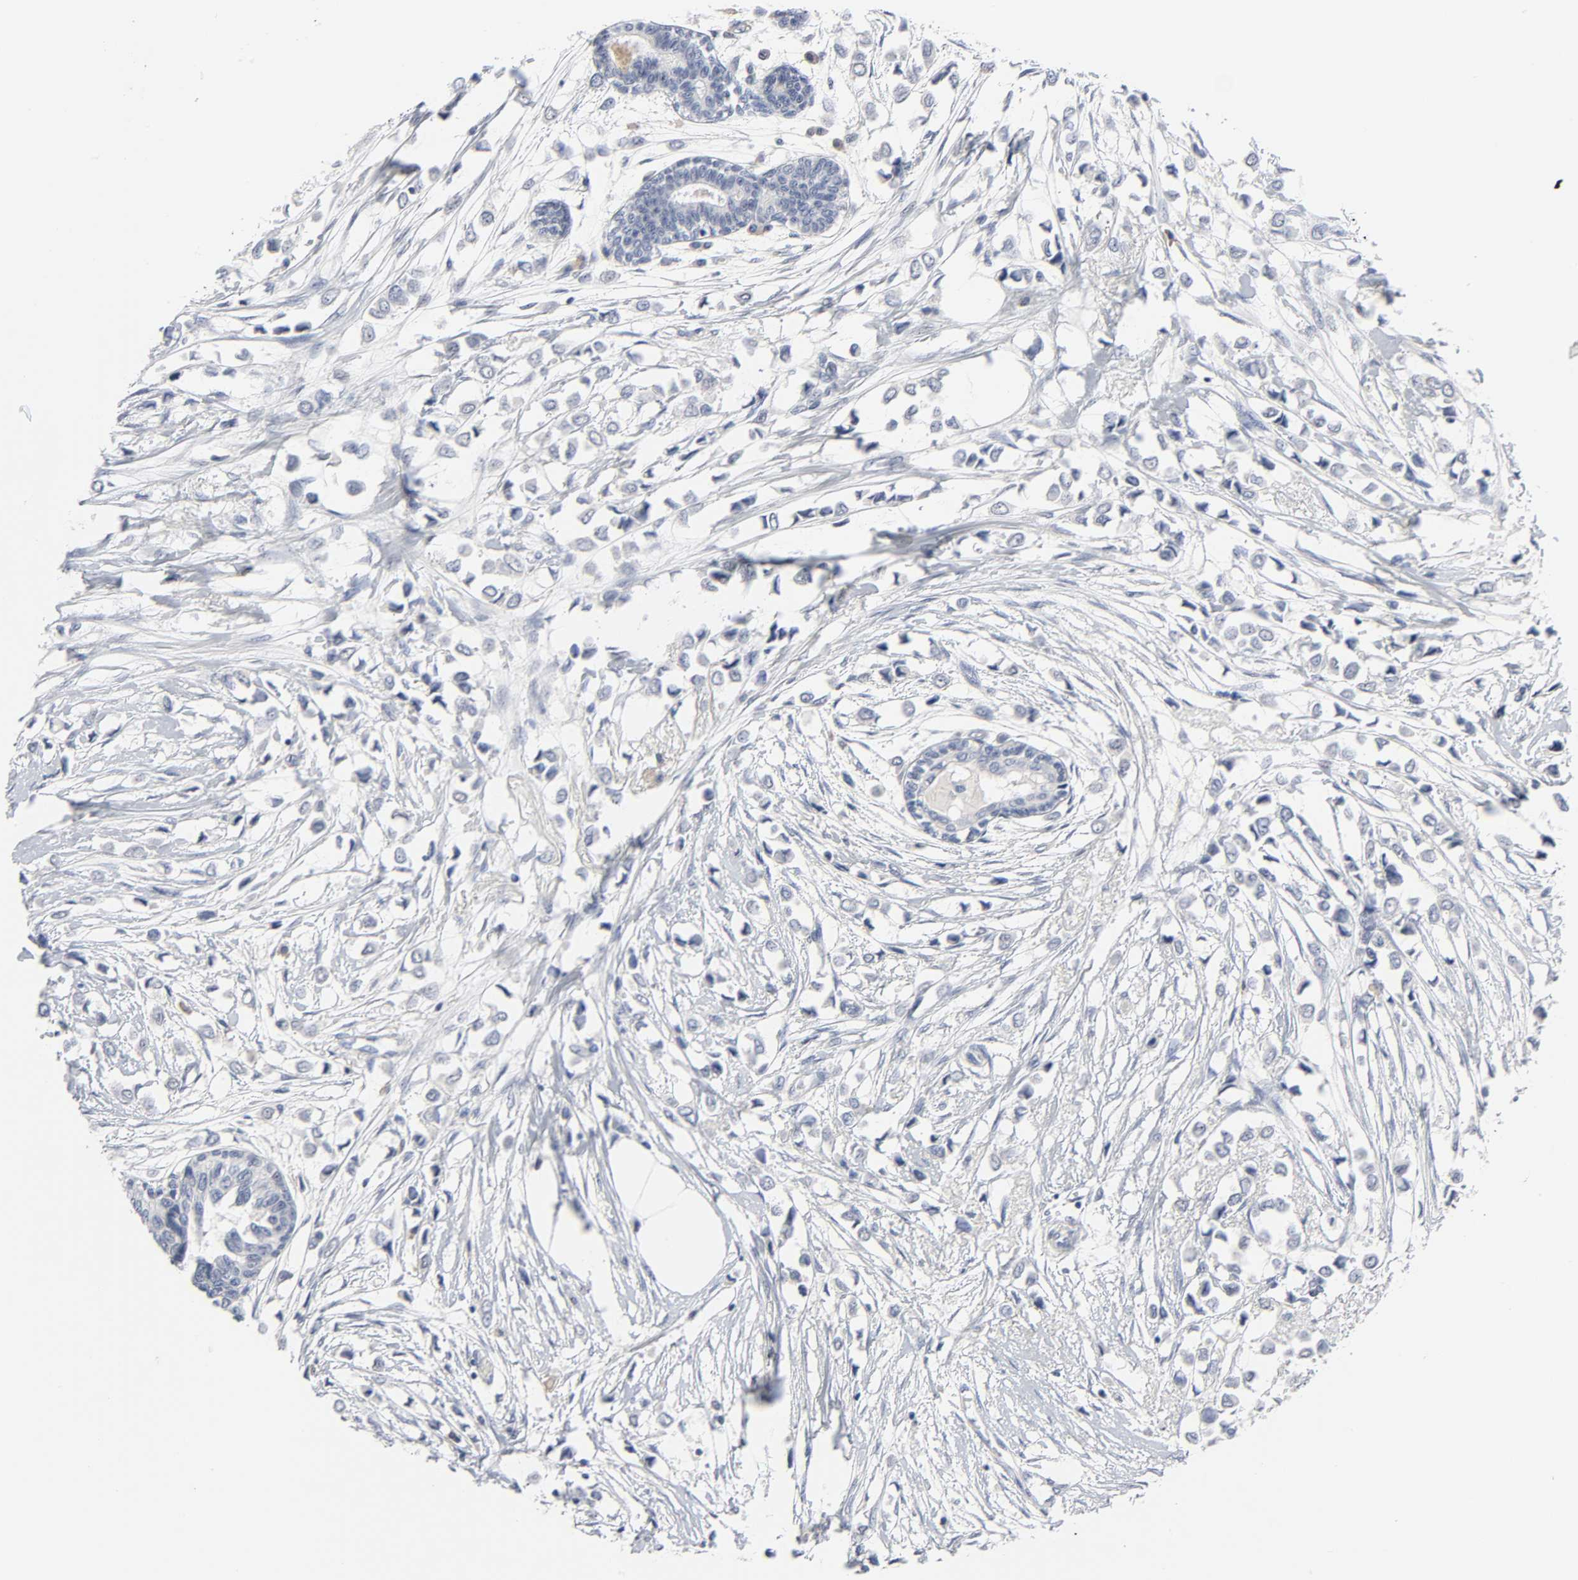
{"staining": {"intensity": "negative", "quantity": "none", "location": "none"}, "tissue": "breast cancer", "cell_type": "Tumor cells", "image_type": "cancer", "snomed": [{"axis": "morphology", "description": "Lobular carcinoma"}, {"axis": "topography", "description": "Breast"}], "caption": "This is an immunohistochemistry image of breast cancer (lobular carcinoma). There is no positivity in tumor cells.", "gene": "SALL2", "patient": {"sex": "female", "age": 51}}